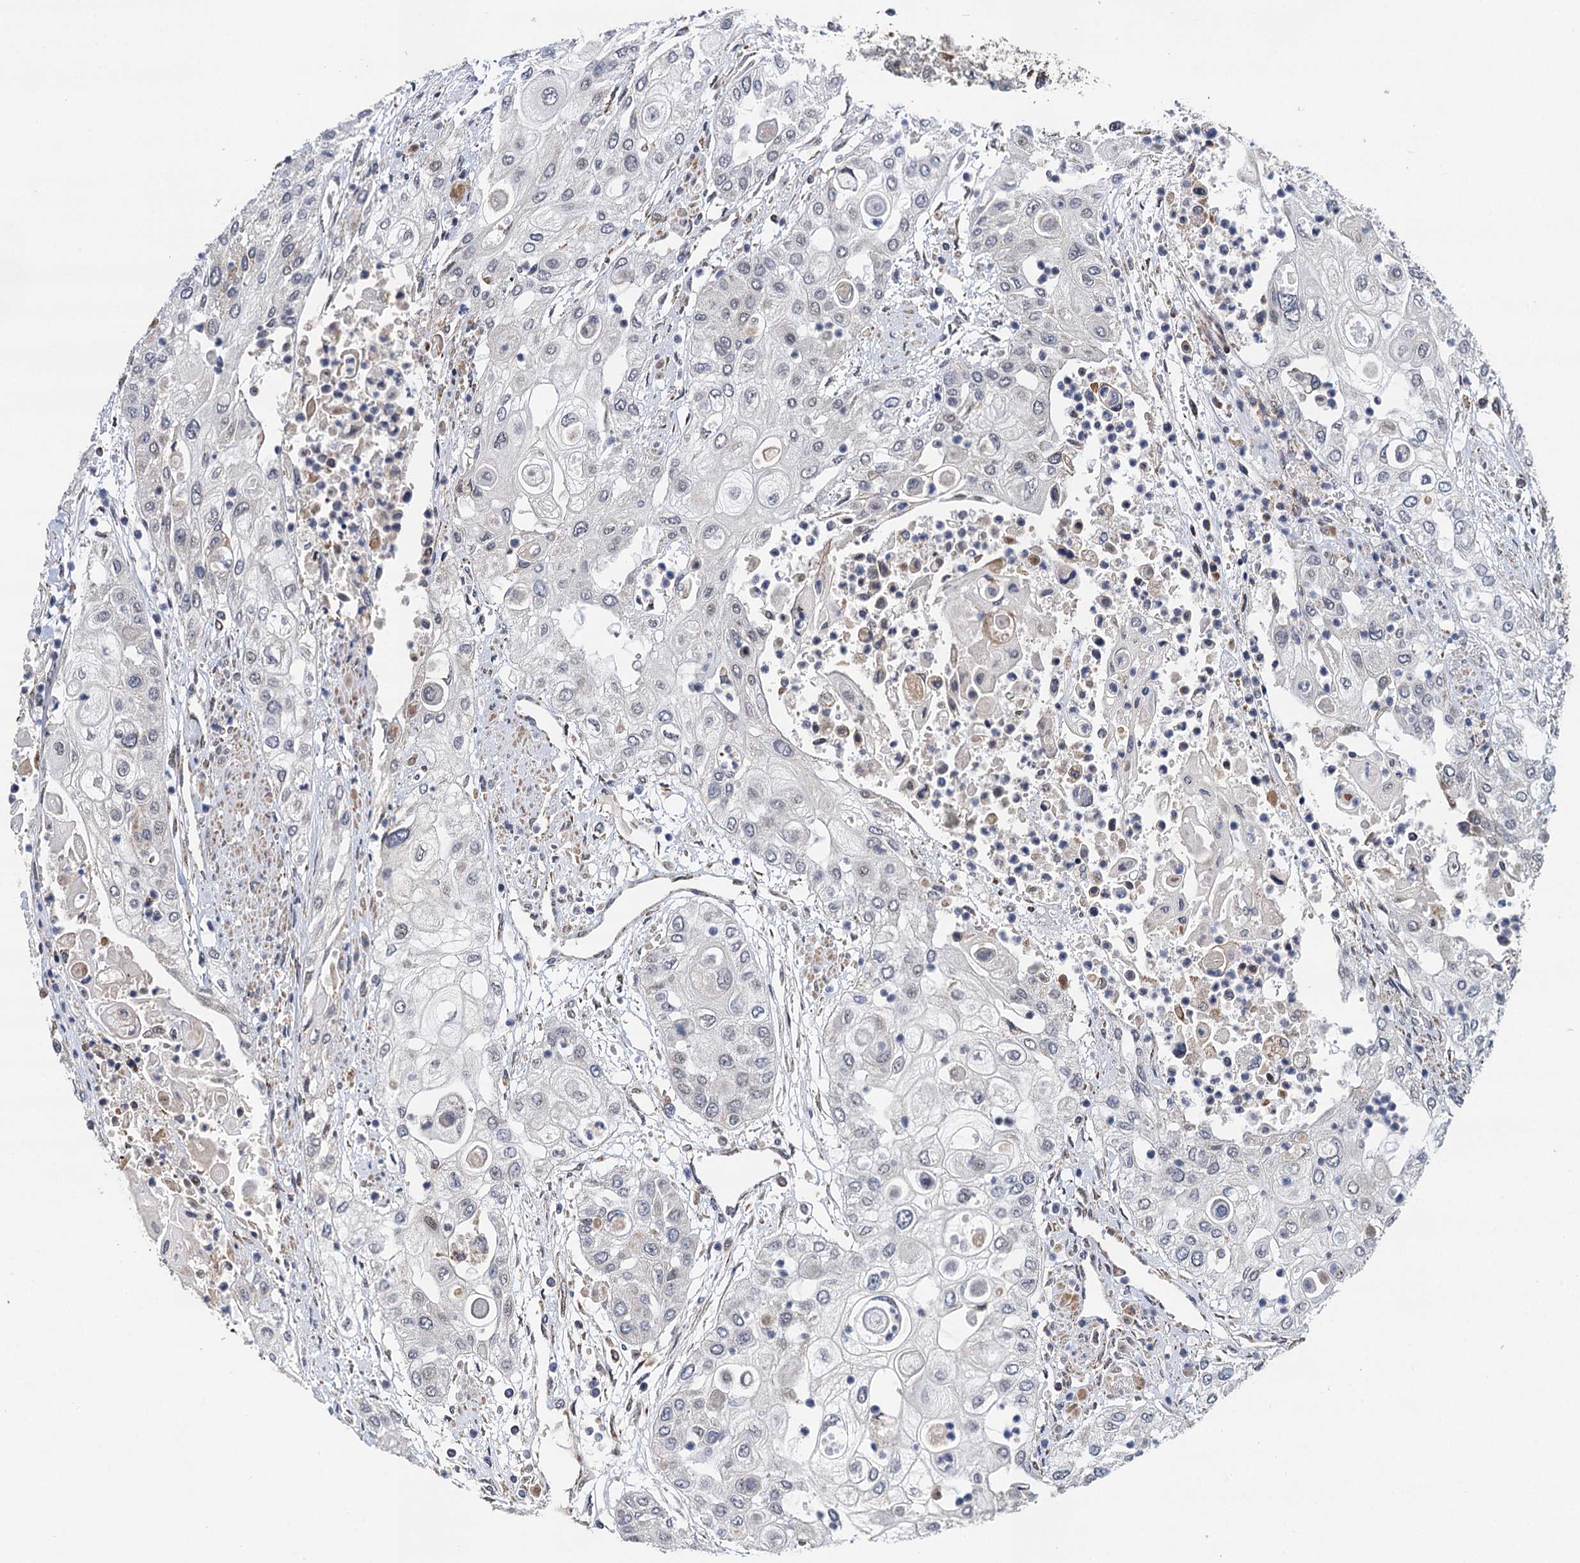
{"staining": {"intensity": "negative", "quantity": "none", "location": "none"}, "tissue": "urothelial cancer", "cell_type": "Tumor cells", "image_type": "cancer", "snomed": [{"axis": "morphology", "description": "Urothelial carcinoma, High grade"}, {"axis": "topography", "description": "Urinary bladder"}], "caption": "The photomicrograph reveals no significant positivity in tumor cells of high-grade urothelial carcinoma.", "gene": "CMPK2", "patient": {"sex": "female", "age": 79}}